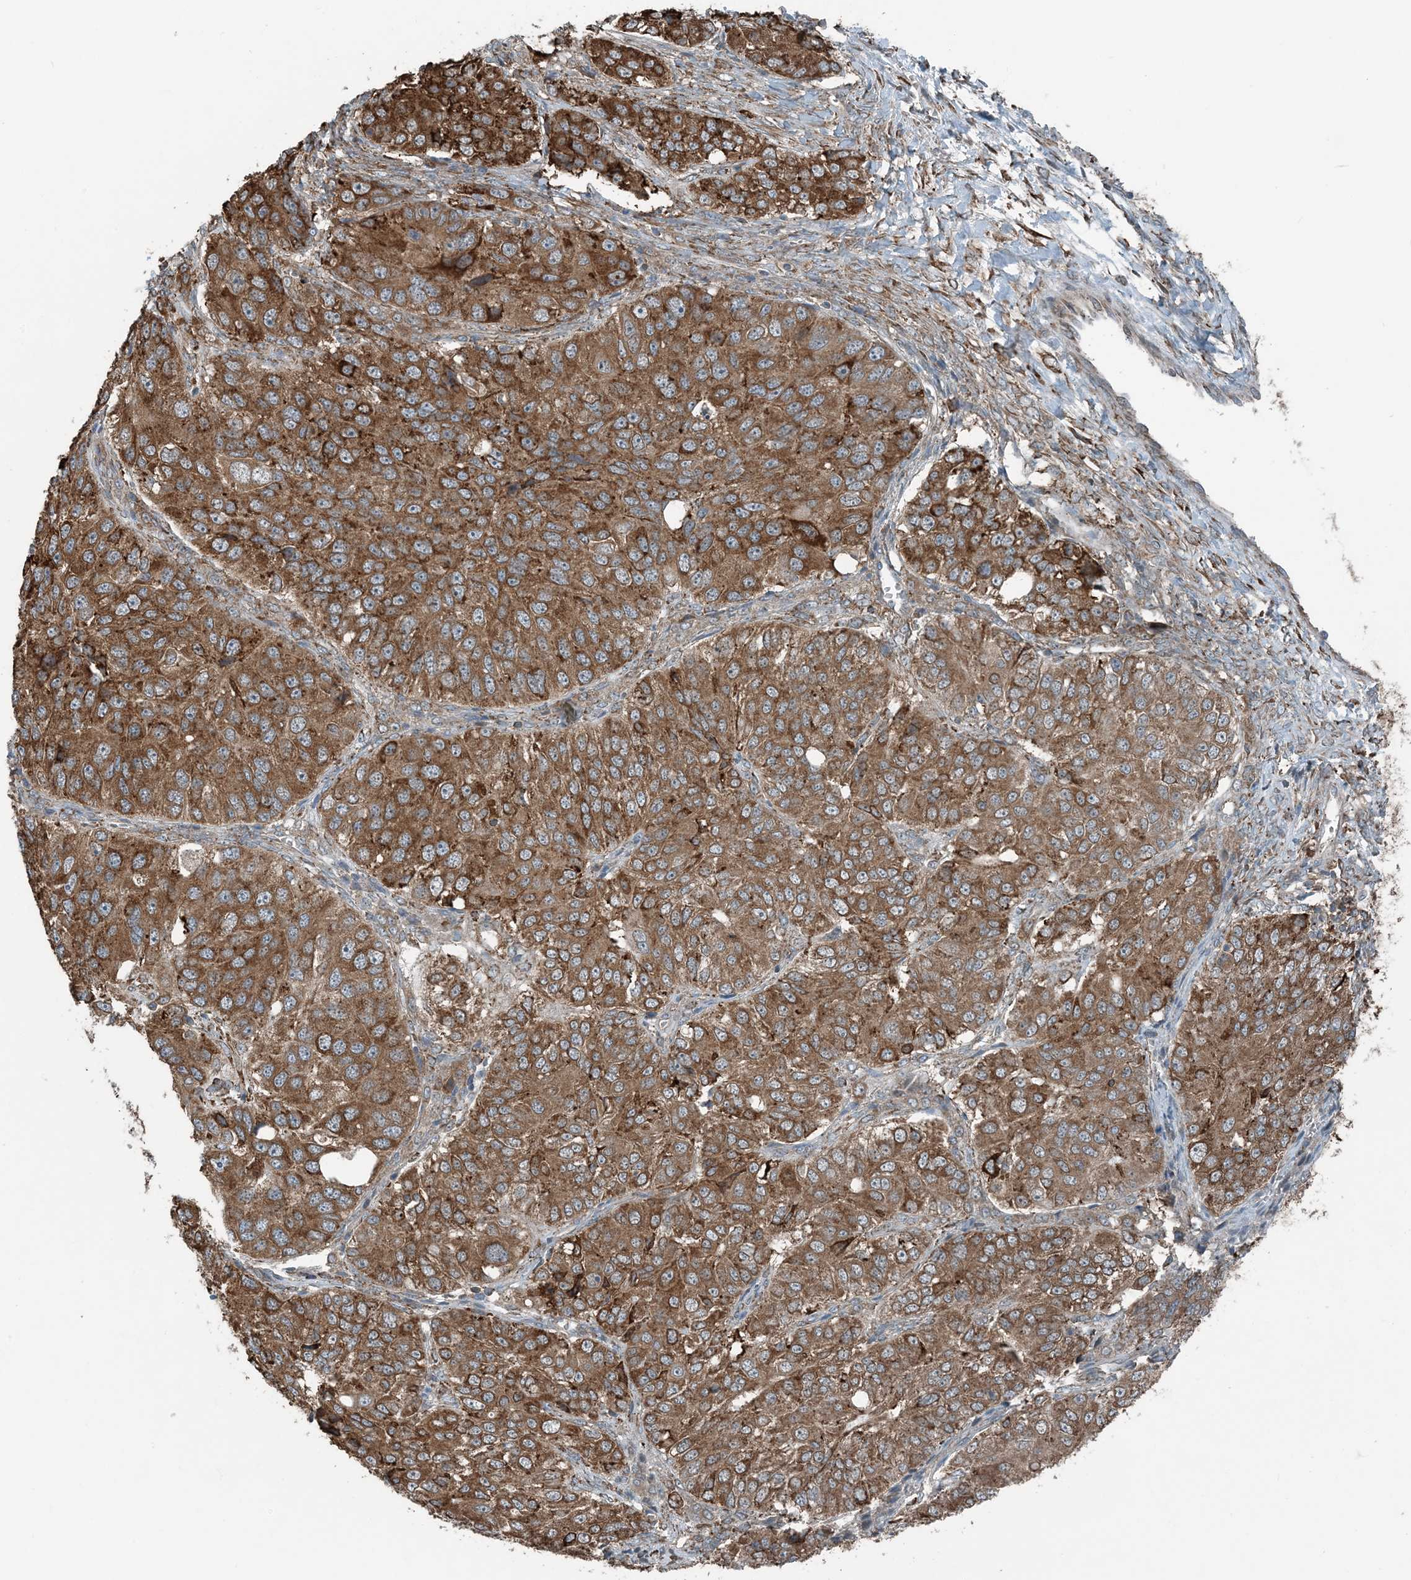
{"staining": {"intensity": "strong", "quantity": "25%-75%", "location": "cytoplasmic/membranous"}, "tissue": "ovarian cancer", "cell_type": "Tumor cells", "image_type": "cancer", "snomed": [{"axis": "morphology", "description": "Carcinoma, endometroid"}, {"axis": "topography", "description": "Ovary"}], "caption": "An immunohistochemistry (IHC) photomicrograph of tumor tissue is shown. Protein staining in brown highlights strong cytoplasmic/membranous positivity in endometroid carcinoma (ovarian) within tumor cells.", "gene": "CERKL", "patient": {"sex": "female", "age": 51}}